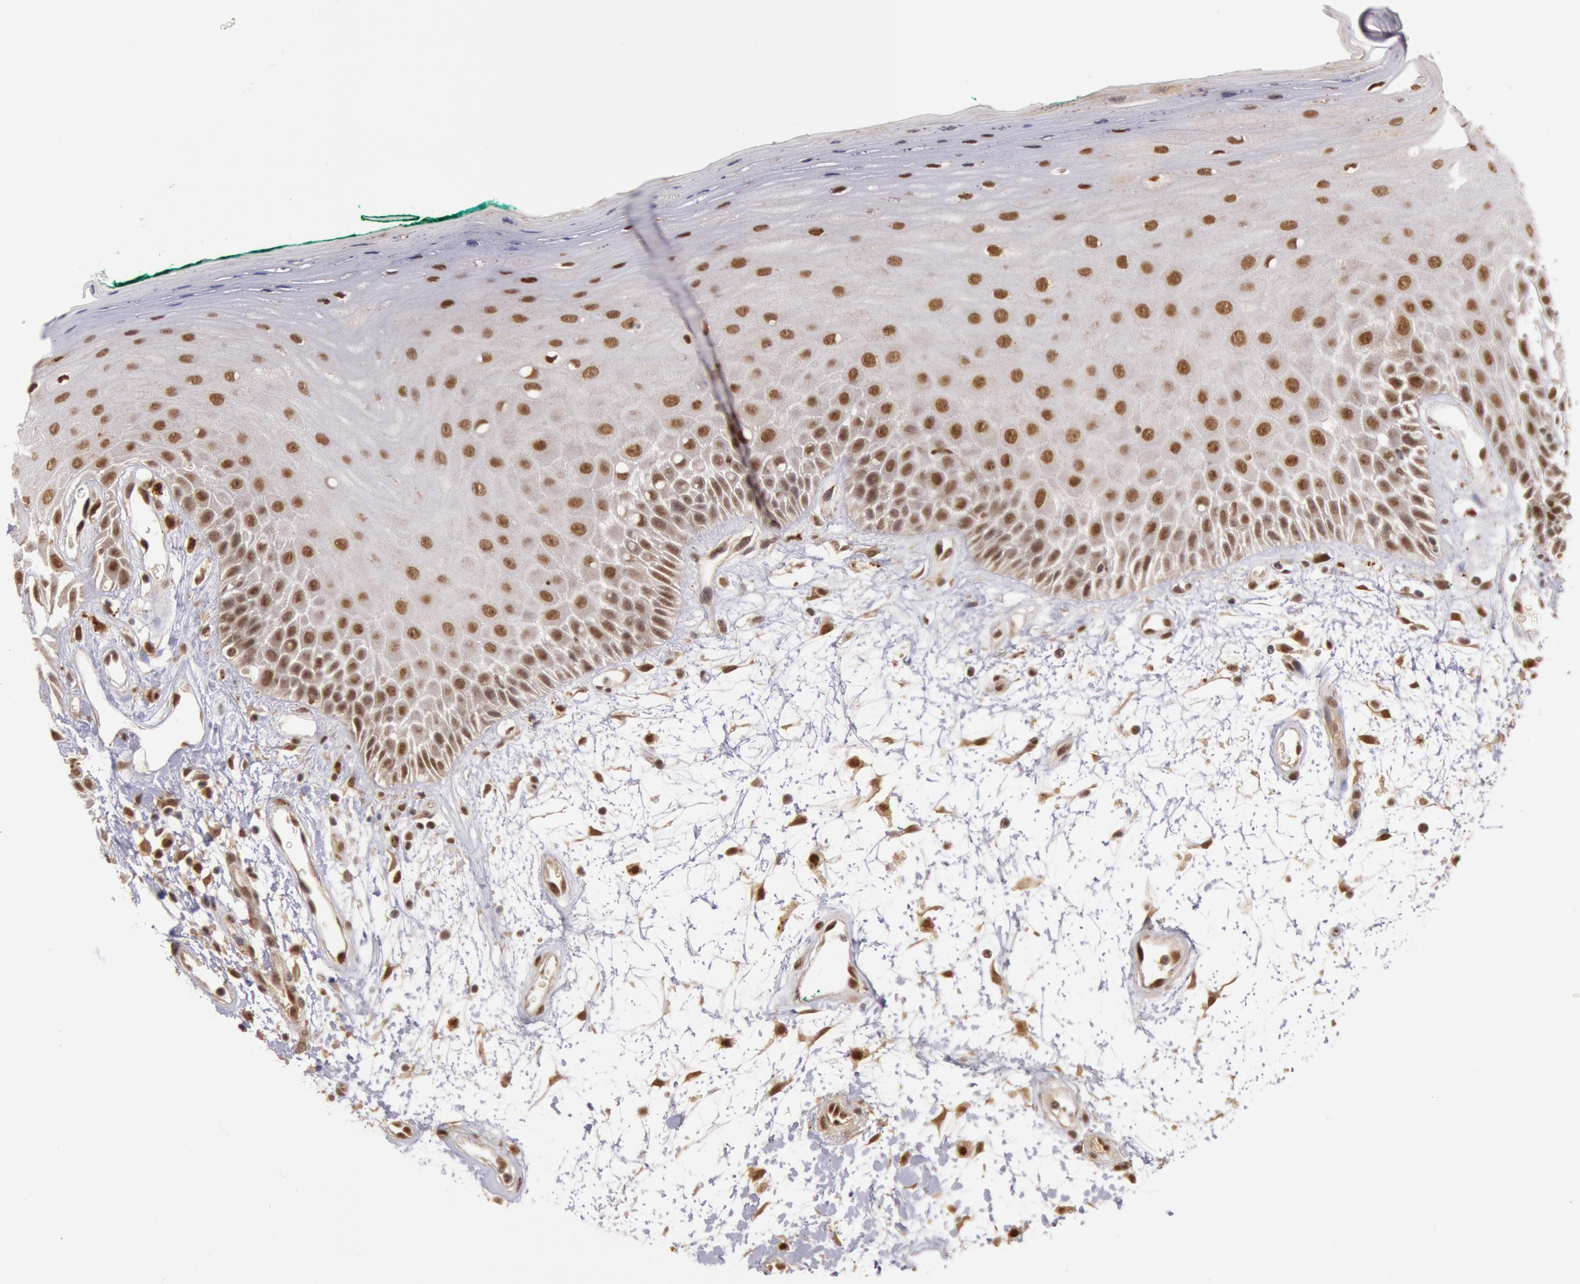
{"staining": {"intensity": "moderate", "quantity": ">75%", "location": "nuclear"}, "tissue": "oral mucosa", "cell_type": "Squamous epithelial cells", "image_type": "normal", "snomed": [{"axis": "morphology", "description": "Normal tissue, NOS"}, {"axis": "morphology", "description": "Squamous cell carcinoma, NOS"}, {"axis": "topography", "description": "Skeletal muscle"}, {"axis": "topography", "description": "Oral tissue"}, {"axis": "topography", "description": "Head-Neck"}], "caption": "Moderate nuclear protein expression is seen in approximately >75% of squamous epithelial cells in oral mucosa. The staining was performed using DAB, with brown indicating positive protein expression. Nuclei are stained blue with hematoxylin.", "gene": "LIG4", "patient": {"sex": "female", "age": 84}}